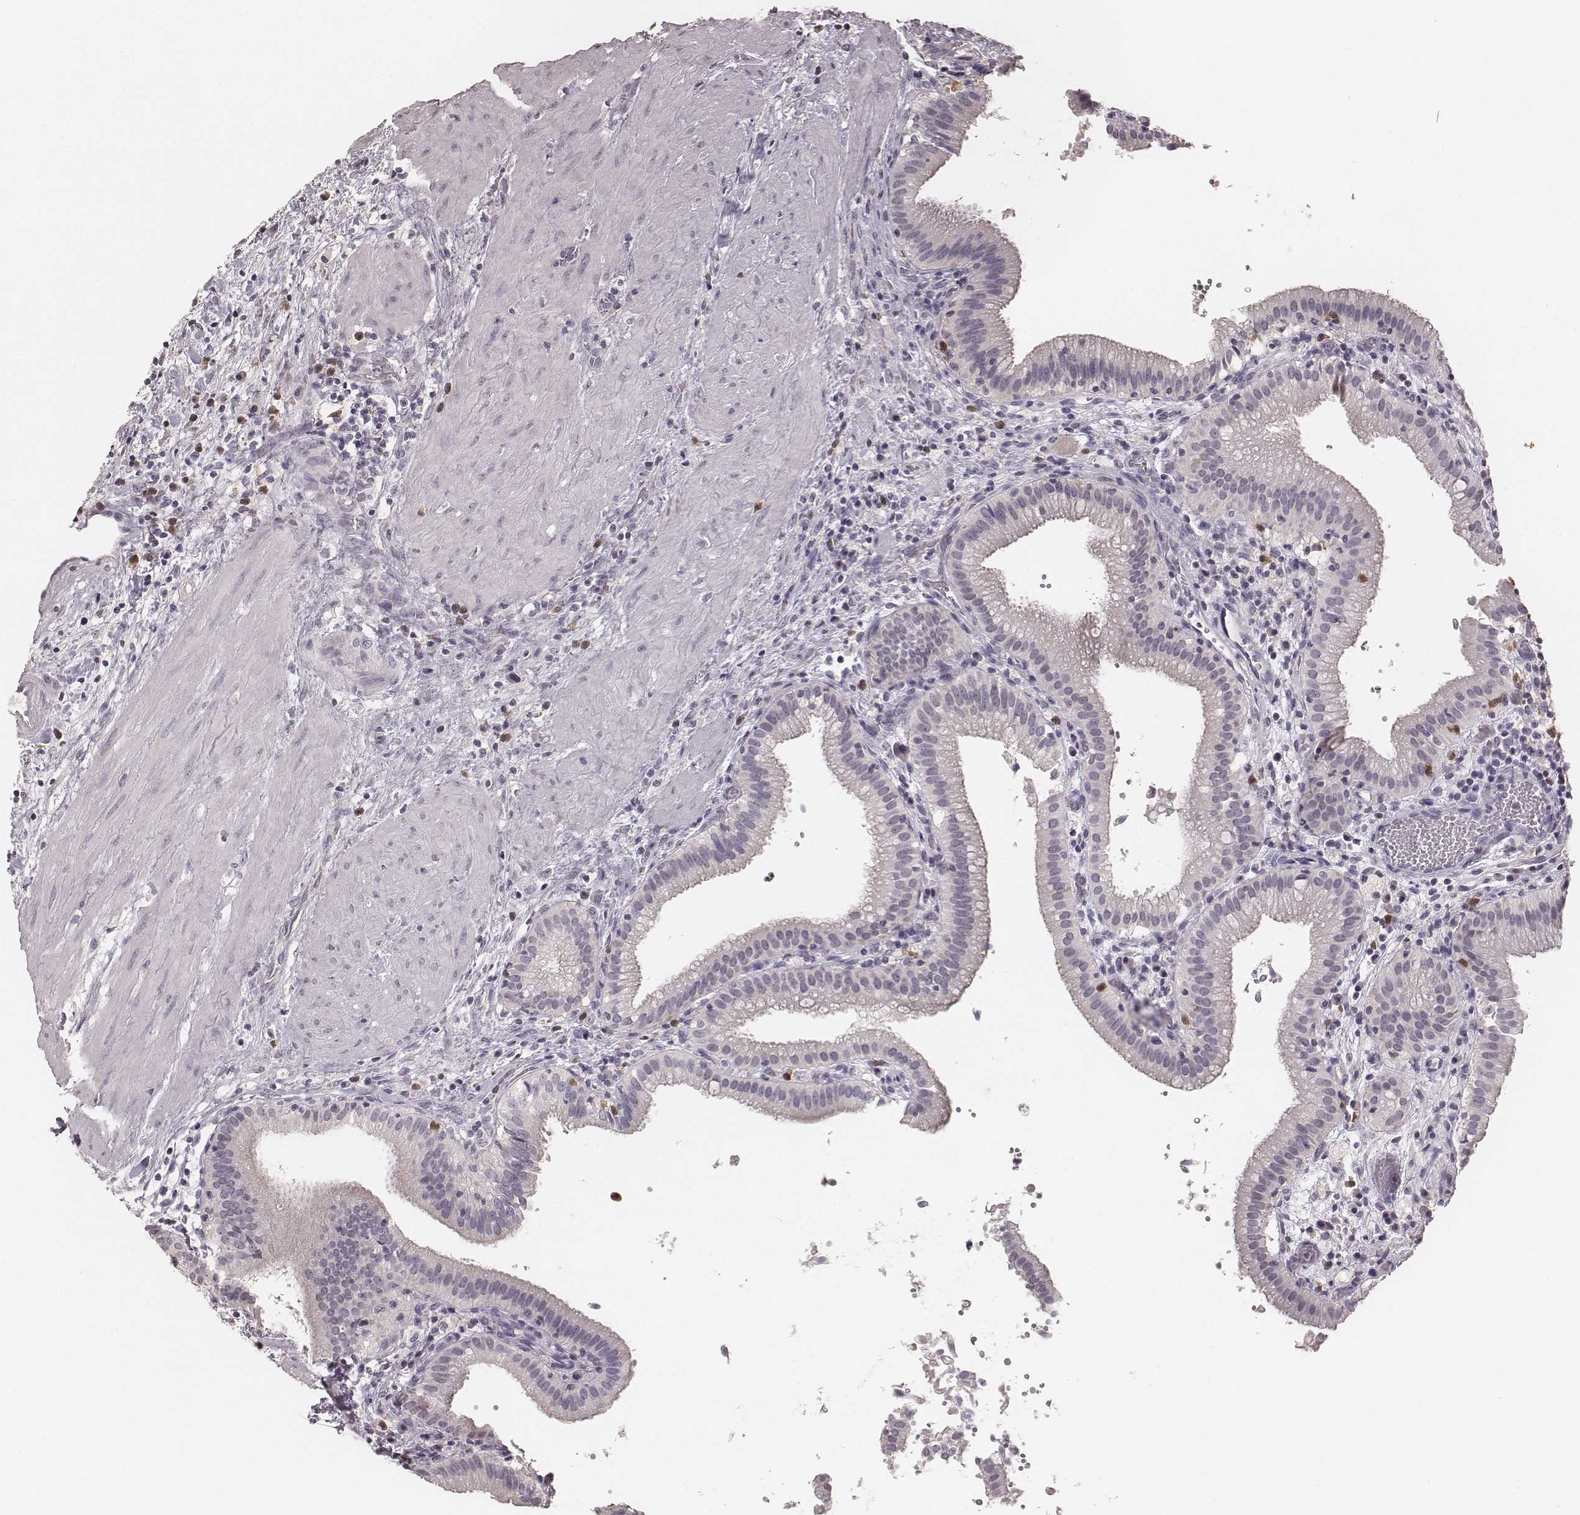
{"staining": {"intensity": "negative", "quantity": "none", "location": "none"}, "tissue": "gallbladder", "cell_type": "Glandular cells", "image_type": "normal", "snomed": [{"axis": "morphology", "description": "Normal tissue, NOS"}, {"axis": "topography", "description": "Gallbladder"}], "caption": "IHC image of unremarkable gallbladder: human gallbladder stained with DAB (3,3'-diaminobenzidine) displays no significant protein positivity in glandular cells. (DAB immunohistochemistry with hematoxylin counter stain).", "gene": "LY6K", "patient": {"sex": "male", "age": 42}}